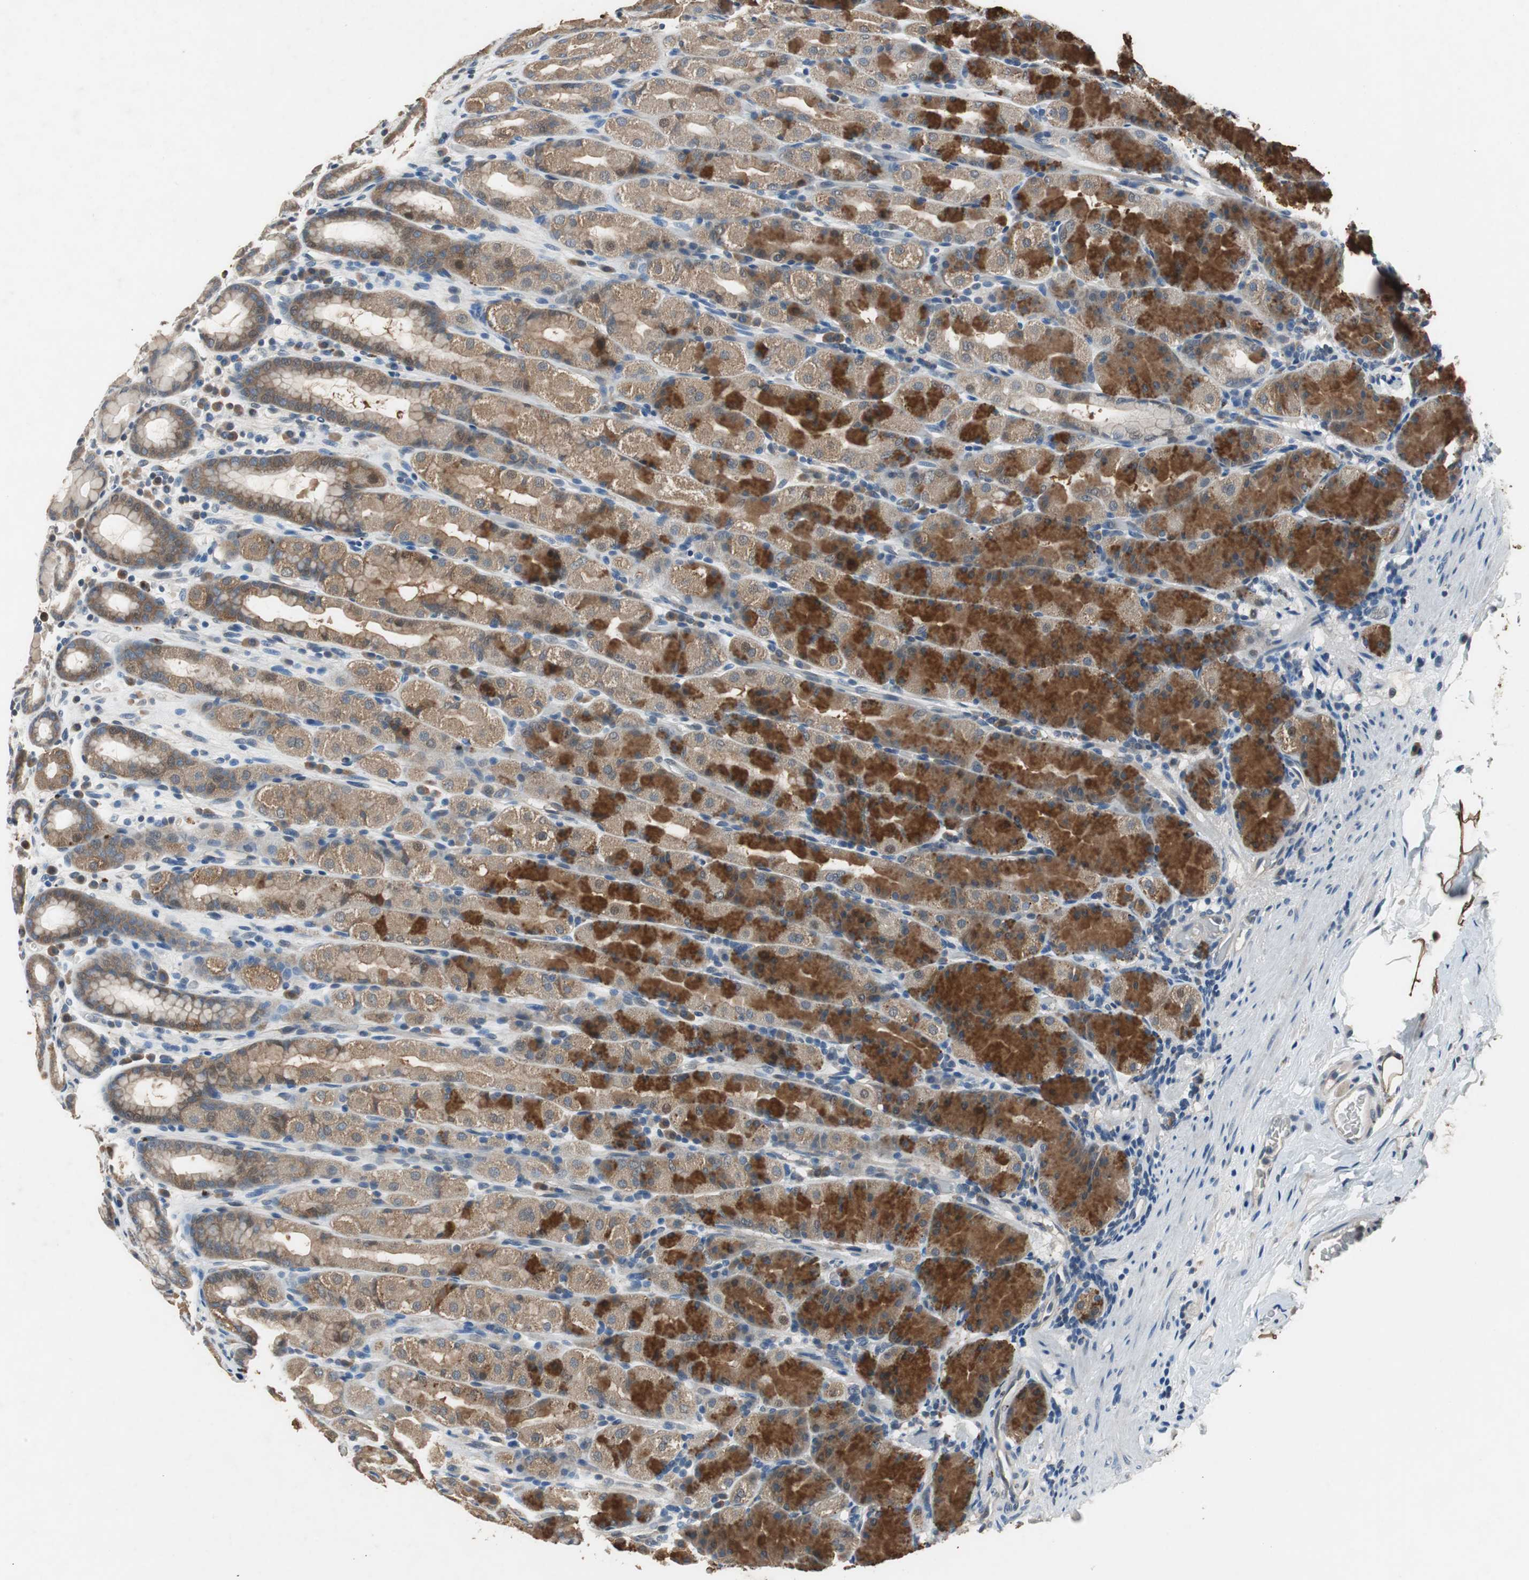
{"staining": {"intensity": "strong", "quantity": "25%-75%", "location": "cytoplasmic/membranous"}, "tissue": "stomach", "cell_type": "Glandular cells", "image_type": "normal", "snomed": [{"axis": "morphology", "description": "Normal tissue, NOS"}, {"axis": "topography", "description": "Stomach, upper"}], "caption": "Protein staining of normal stomach displays strong cytoplasmic/membranous positivity in approximately 25%-75% of glandular cells.", "gene": "PI4KB", "patient": {"sex": "male", "age": 68}}